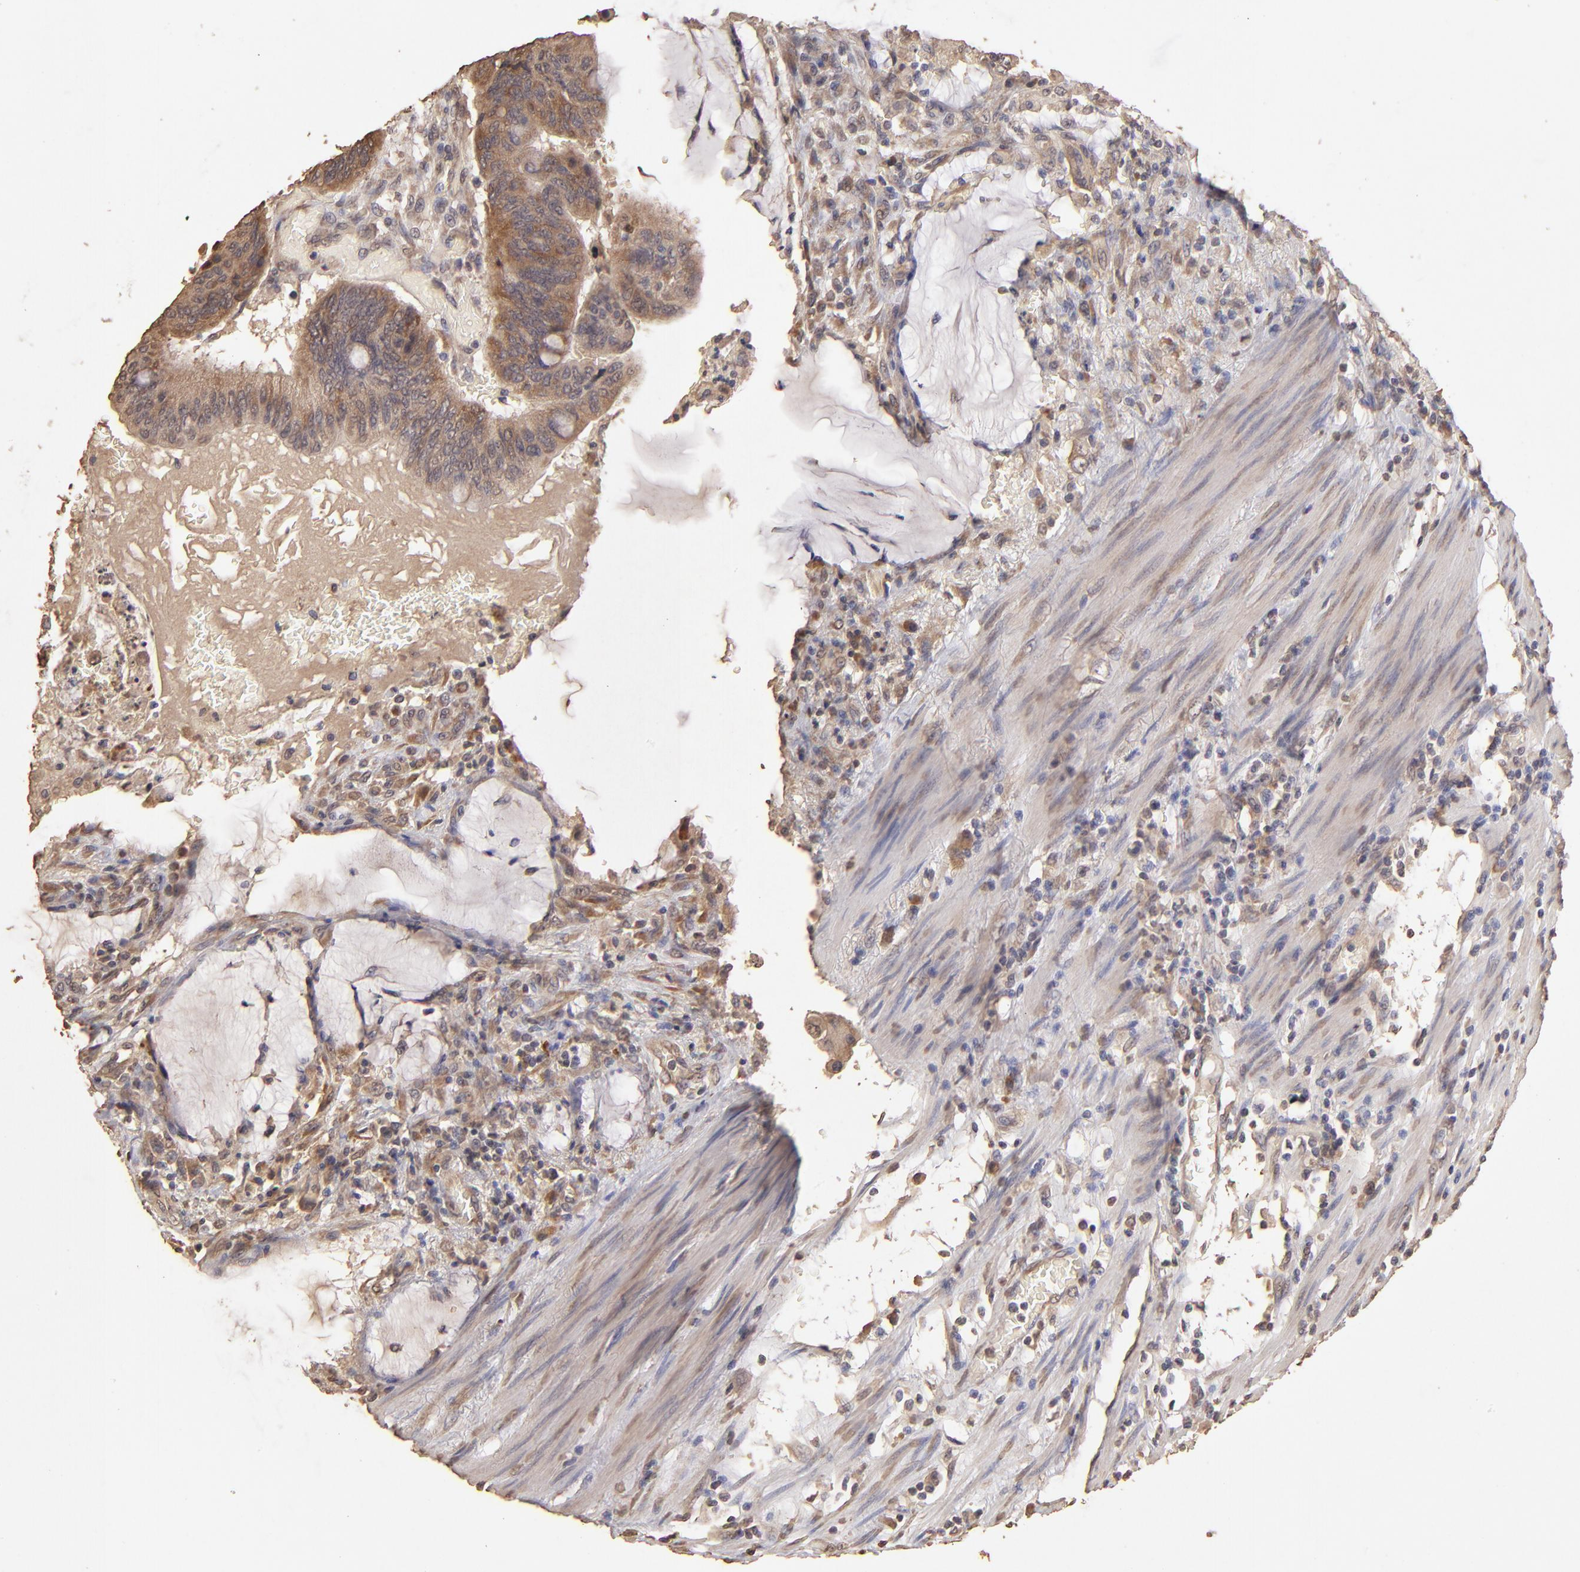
{"staining": {"intensity": "moderate", "quantity": ">75%", "location": "cytoplasmic/membranous"}, "tissue": "colorectal cancer", "cell_type": "Tumor cells", "image_type": "cancer", "snomed": [{"axis": "morphology", "description": "Normal tissue, NOS"}, {"axis": "morphology", "description": "Adenocarcinoma, NOS"}, {"axis": "topography", "description": "Rectum"}], "caption": "There is medium levels of moderate cytoplasmic/membranous expression in tumor cells of colorectal cancer (adenocarcinoma), as demonstrated by immunohistochemical staining (brown color).", "gene": "OPHN1", "patient": {"sex": "male", "age": 92}}